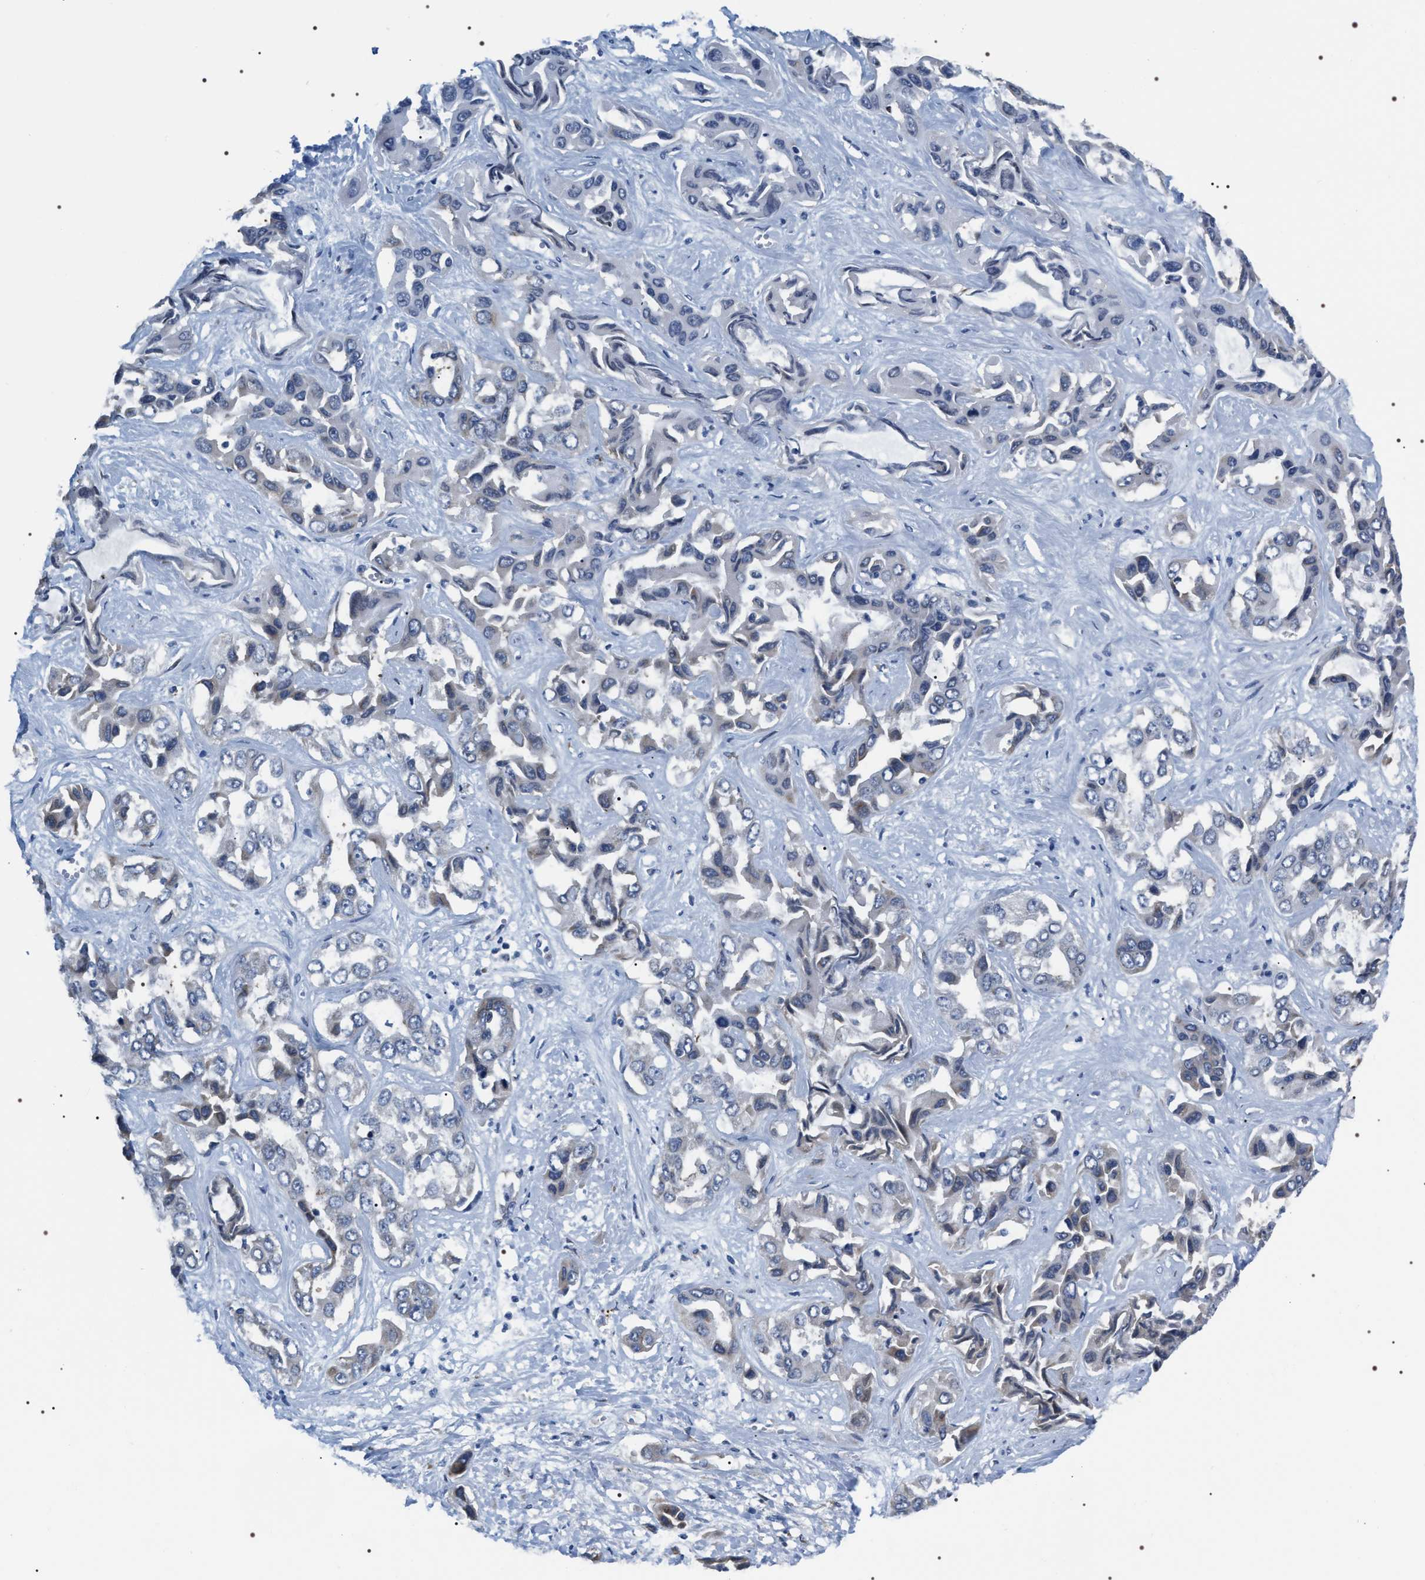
{"staining": {"intensity": "weak", "quantity": "<25%", "location": "cytoplasmic/membranous"}, "tissue": "liver cancer", "cell_type": "Tumor cells", "image_type": "cancer", "snomed": [{"axis": "morphology", "description": "Cholangiocarcinoma"}, {"axis": "topography", "description": "Liver"}], "caption": "Immunohistochemical staining of cholangiocarcinoma (liver) displays no significant staining in tumor cells. The staining is performed using DAB (3,3'-diaminobenzidine) brown chromogen with nuclei counter-stained in using hematoxylin.", "gene": "PKD1L1", "patient": {"sex": "female", "age": 52}}